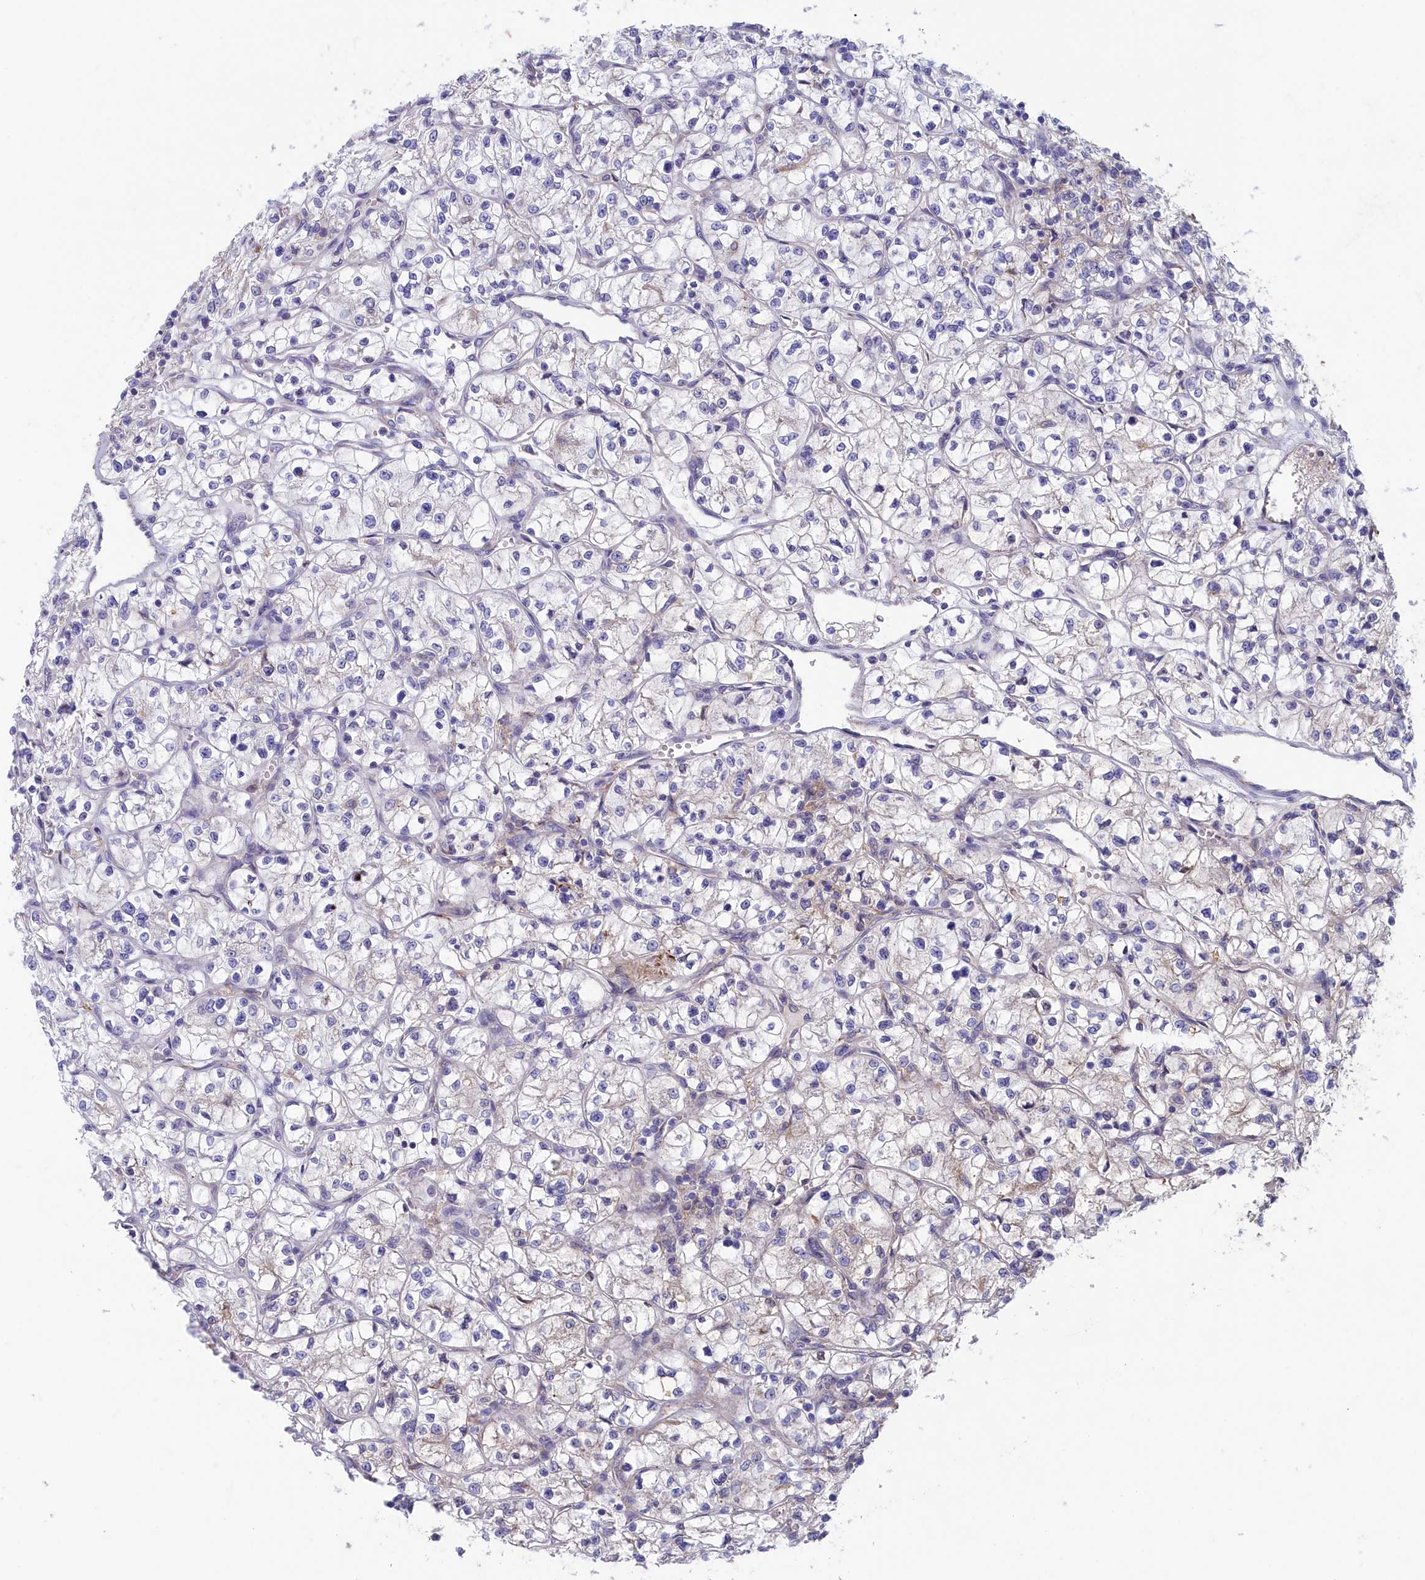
{"staining": {"intensity": "negative", "quantity": "none", "location": "none"}, "tissue": "renal cancer", "cell_type": "Tumor cells", "image_type": "cancer", "snomed": [{"axis": "morphology", "description": "Adenocarcinoma, NOS"}, {"axis": "topography", "description": "Kidney"}], "caption": "This is an immunohistochemistry micrograph of human renal cancer (adenocarcinoma). There is no expression in tumor cells.", "gene": "SYNDIG1L", "patient": {"sex": "female", "age": 64}}